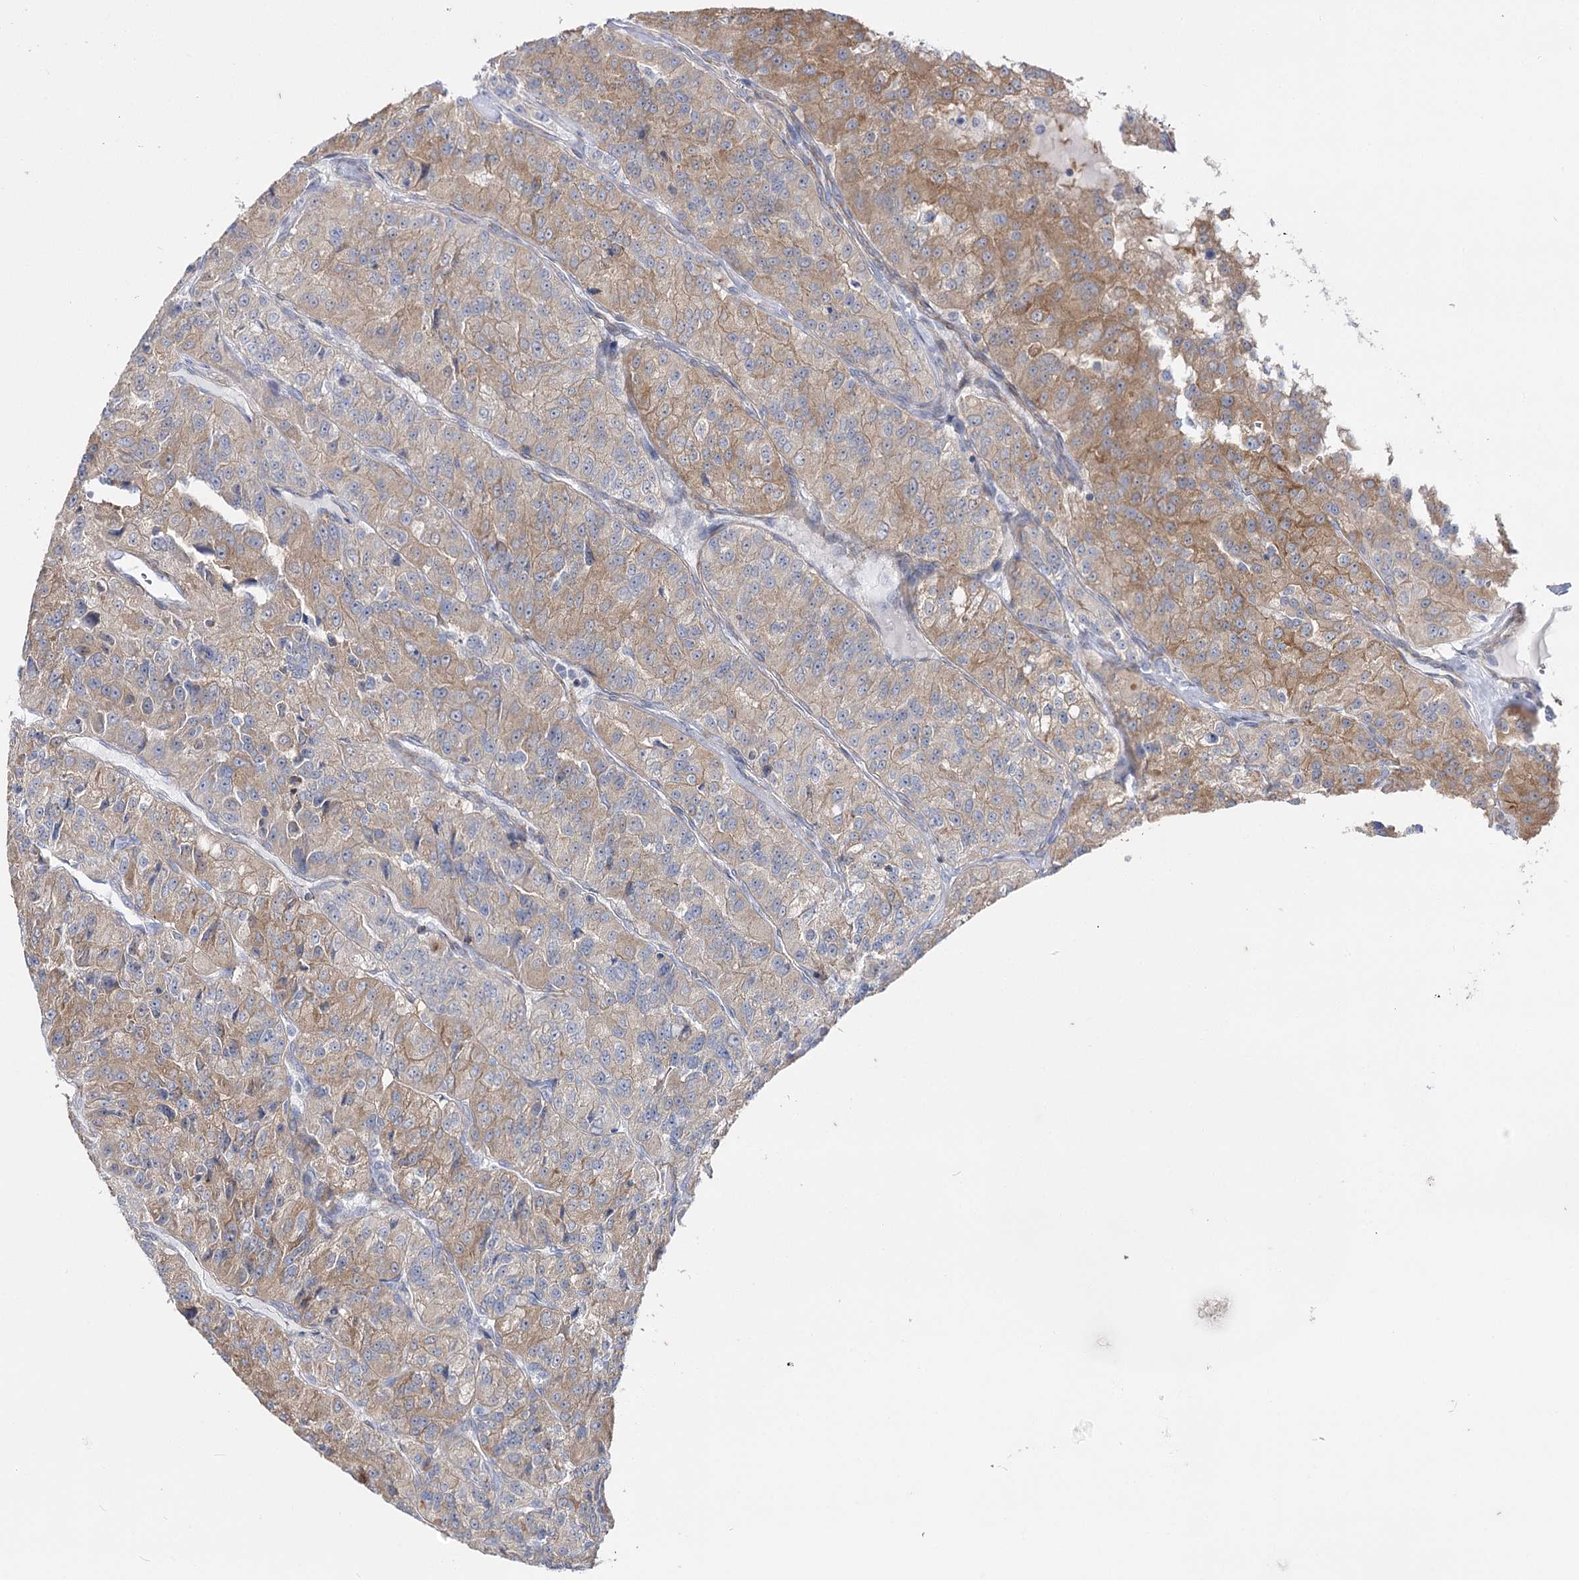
{"staining": {"intensity": "moderate", "quantity": ">75%", "location": "cytoplasmic/membranous"}, "tissue": "renal cancer", "cell_type": "Tumor cells", "image_type": "cancer", "snomed": [{"axis": "morphology", "description": "Adenocarcinoma, NOS"}, {"axis": "topography", "description": "Kidney"}], "caption": "Protein expression analysis of human renal adenocarcinoma reveals moderate cytoplasmic/membranous expression in about >75% of tumor cells.", "gene": "AGXT2", "patient": {"sex": "female", "age": 63}}